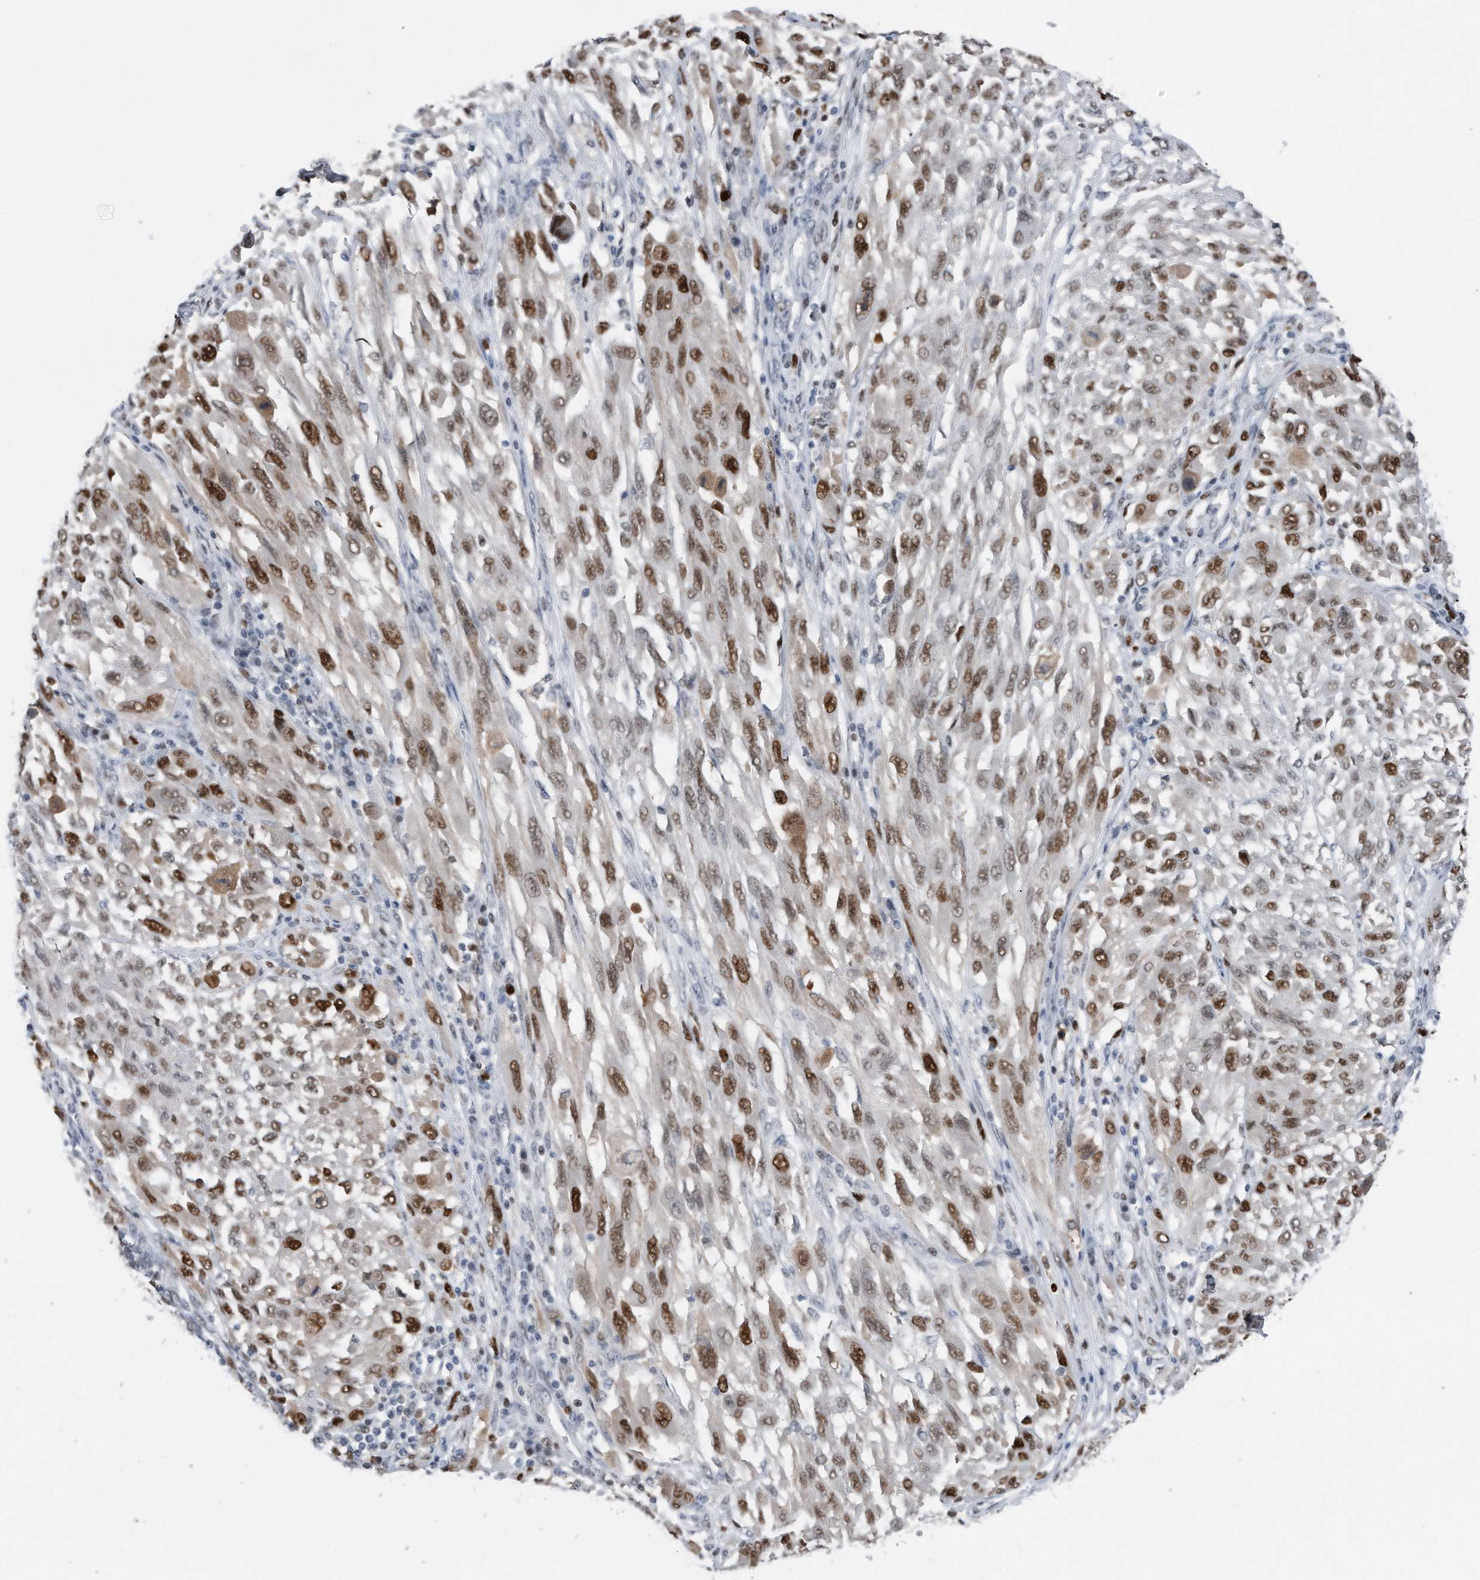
{"staining": {"intensity": "strong", "quantity": "25%-75%", "location": "nuclear"}, "tissue": "melanoma", "cell_type": "Tumor cells", "image_type": "cancer", "snomed": [{"axis": "morphology", "description": "Malignant melanoma, NOS"}, {"axis": "topography", "description": "Skin"}], "caption": "Tumor cells demonstrate strong nuclear positivity in approximately 25%-75% of cells in malignant melanoma.", "gene": "PCNA", "patient": {"sex": "female", "age": 91}}